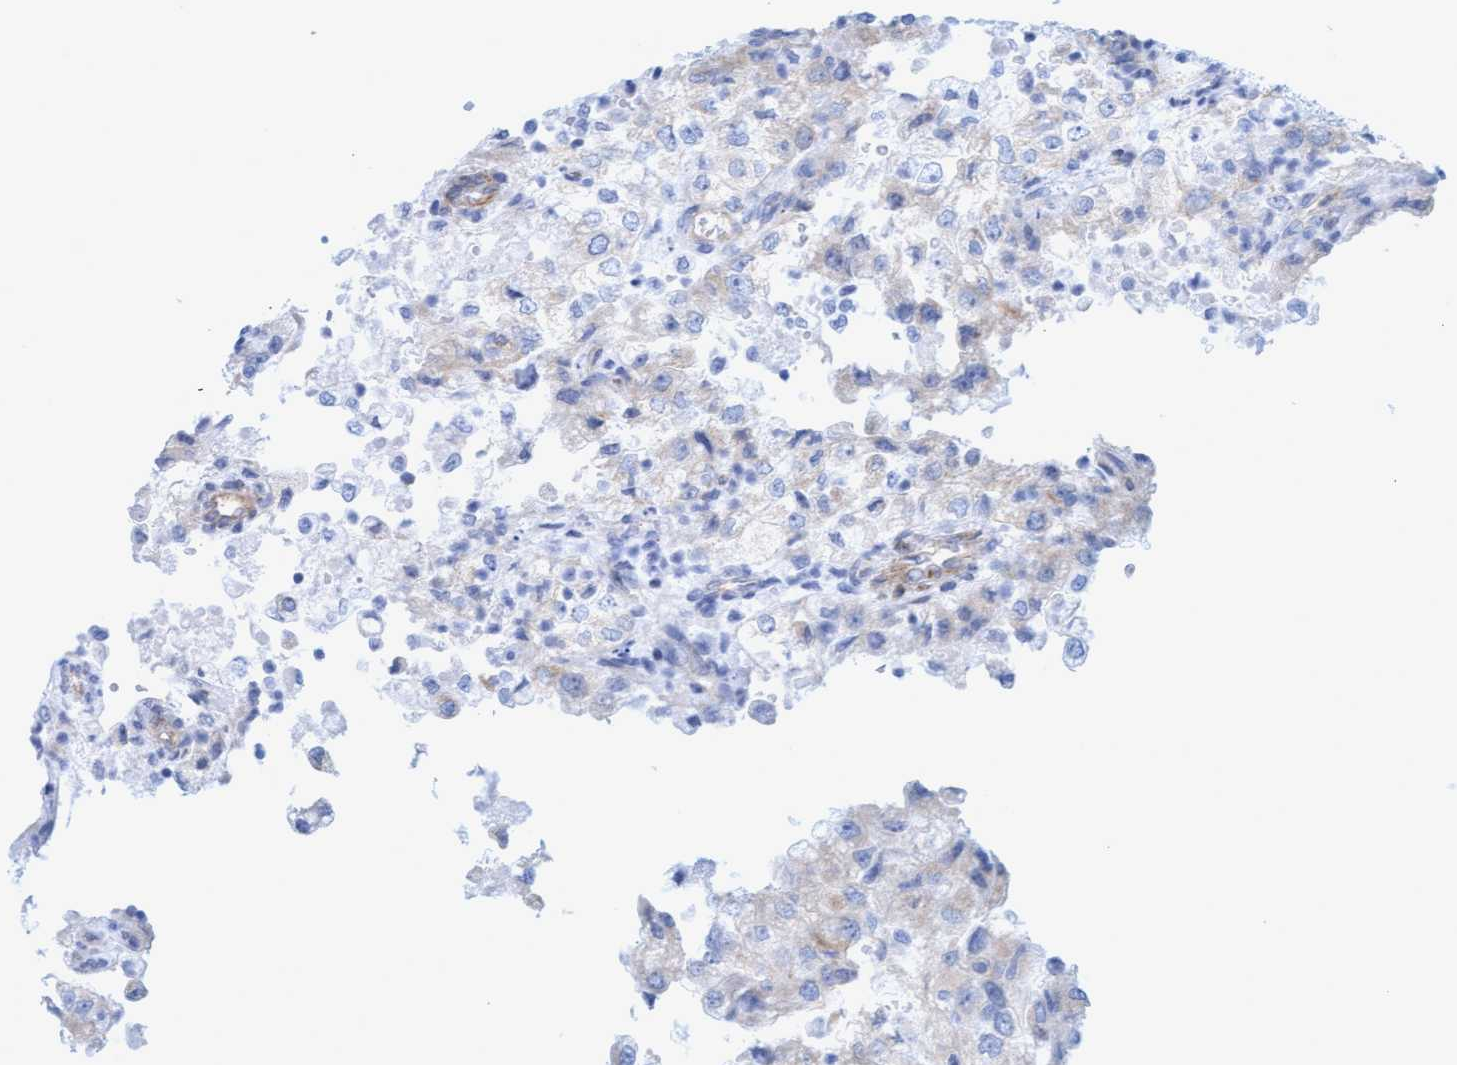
{"staining": {"intensity": "negative", "quantity": "none", "location": "none"}, "tissue": "renal cancer", "cell_type": "Tumor cells", "image_type": "cancer", "snomed": [{"axis": "morphology", "description": "Adenocarcinoma, NOS"}, {"axis": "topography", "description": "Kidney"}], "caption": "Tumor cells are negative for protein expression in human renal adenocarcinoma.", "gene": "MTFR1", "patient": {"sex": "female", "age": 54}}